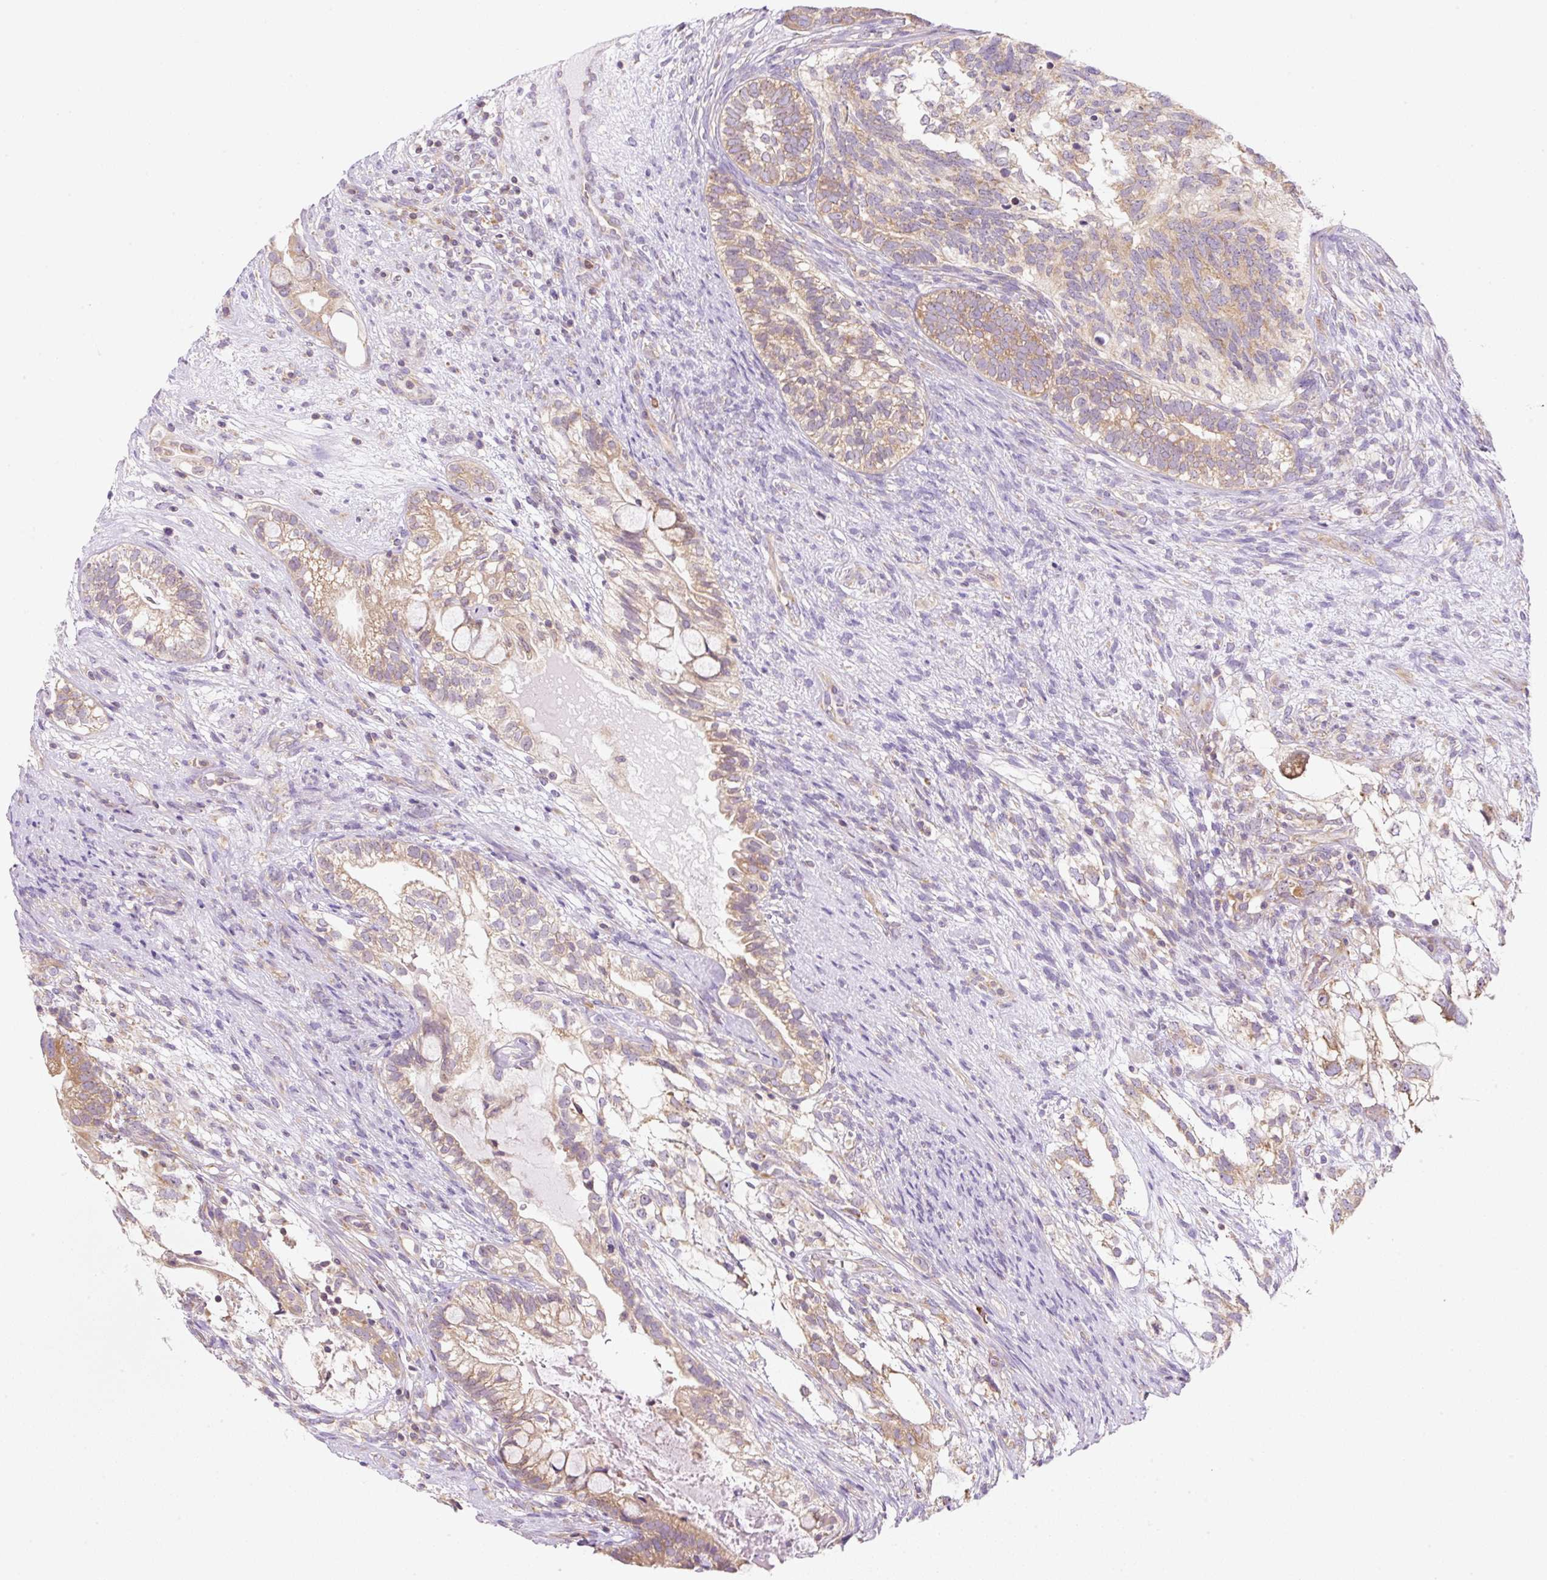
{"staining": {"intensity": "weak", "quantity": ">75%", "location": "cytoplasmic/membranous"}, "tissue": "testis cancer", "cell_type": "Tumor cells", "image_type": "cancer", "snomed": [{"axis": "morphology", "description": "Seminoma, NOS"}, {"axis": "morphology", "description": "Carcinoma, Embryonal, NOS"}, {"axis": "topography", "description": "Testis"}], "caption": "A micrograph of human embryonal carcinoma (testis) stained for a protein shows weak cytoplasmic/membranous brown staining in tumor cells.", "gene": "RPL18A", "patient": {"sex": "male", "age": 41}}